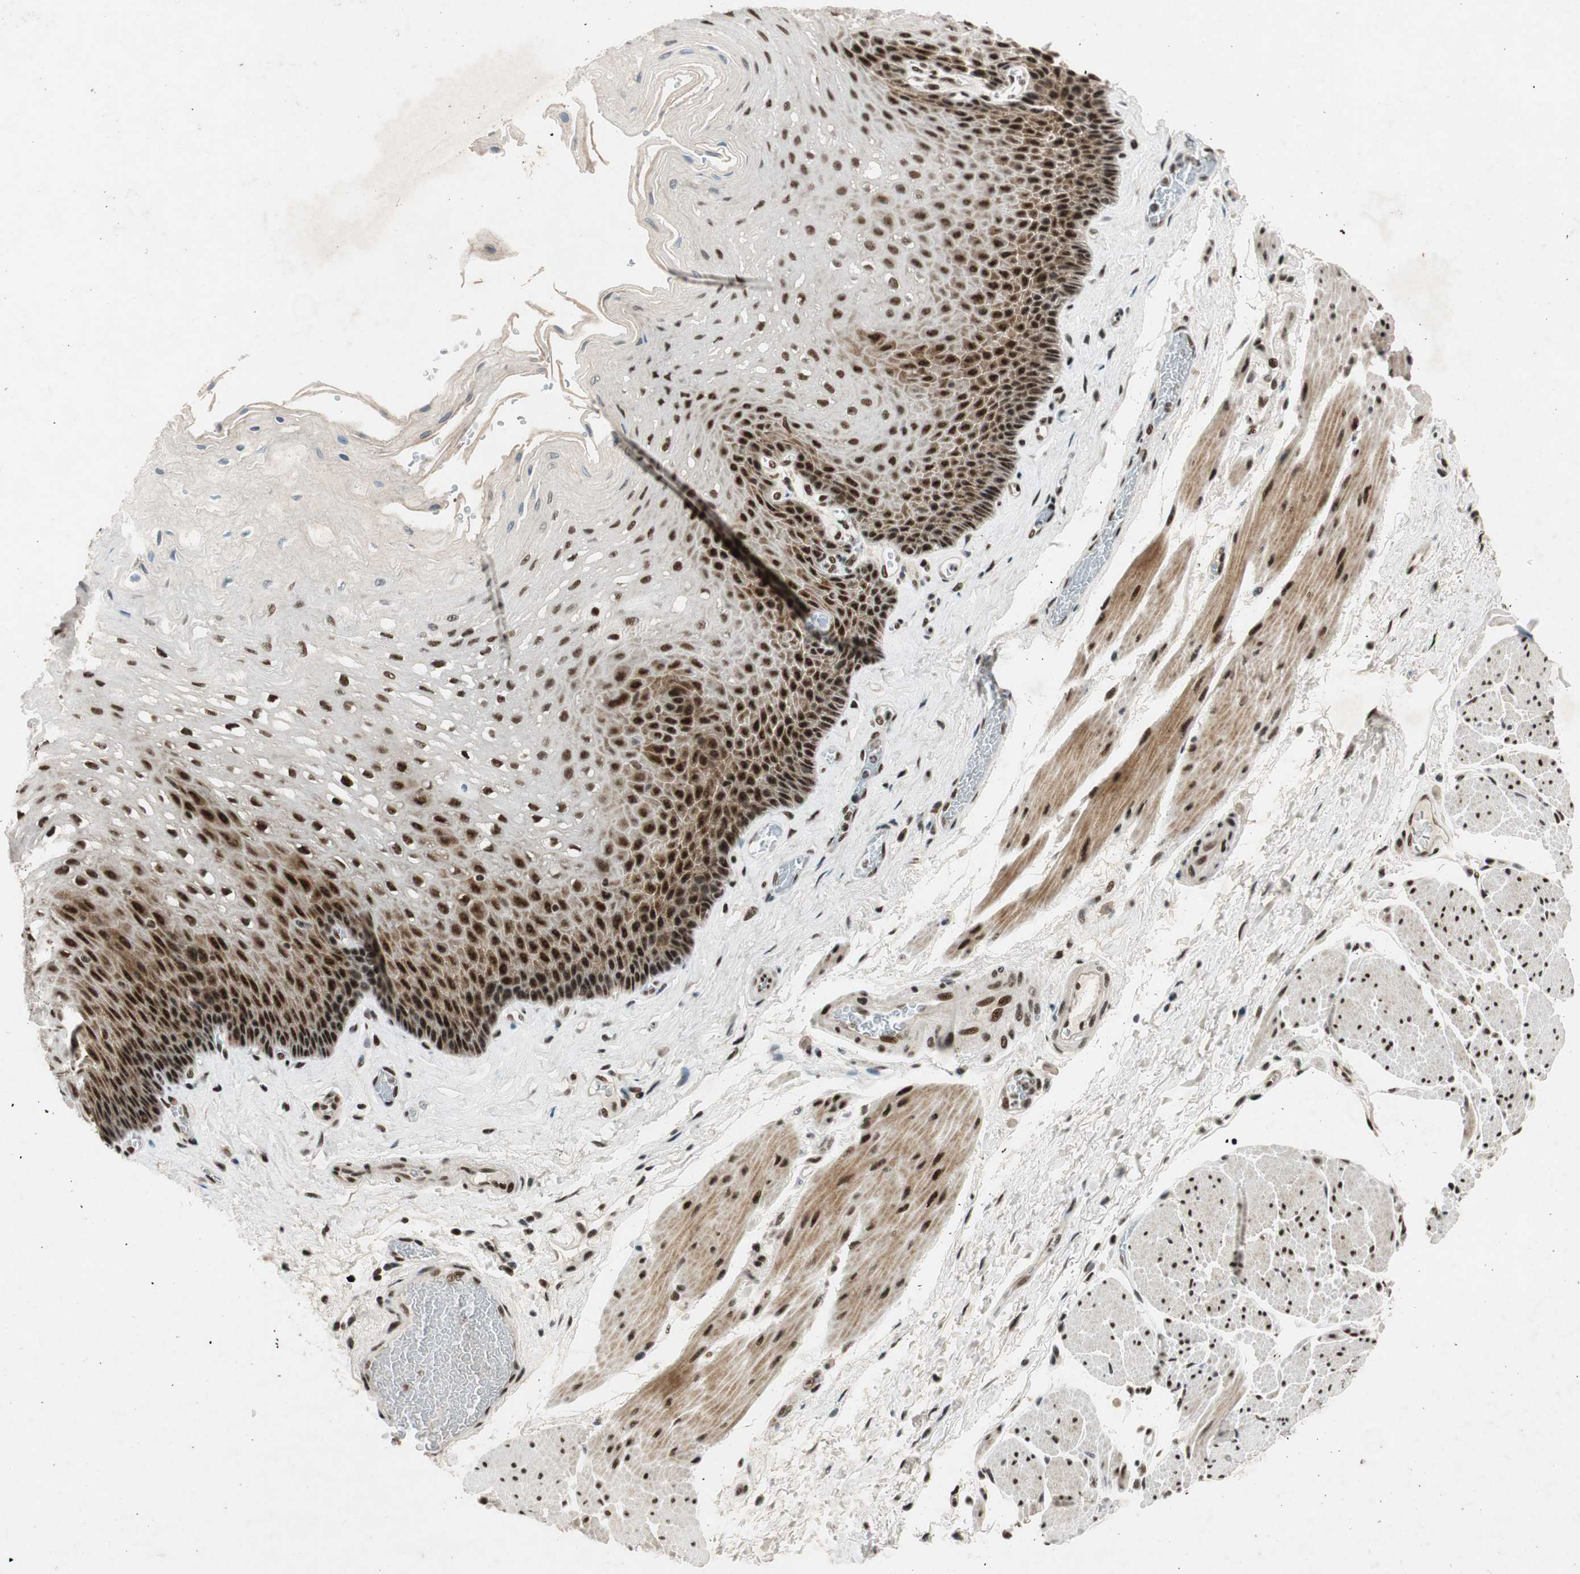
{"staining": {"intensity": "strong", "quantity": ">75%", "location": "nuclear"}, "tissue": "esophagus", "cell_type": "Squamous epithelial cells", "image_type": "normal", "snomed": [{"axis": "morphology", "description": "Normal tissue, NOS"}, {"axis": "topography", "description": "Esophagus"}], "caption": "Normal esophagus shows strong nuclear positivity in about >75% of squamous epithelial cells.", "gene": "NCBP3", "patient": {"sex": "female", "age": 72}}